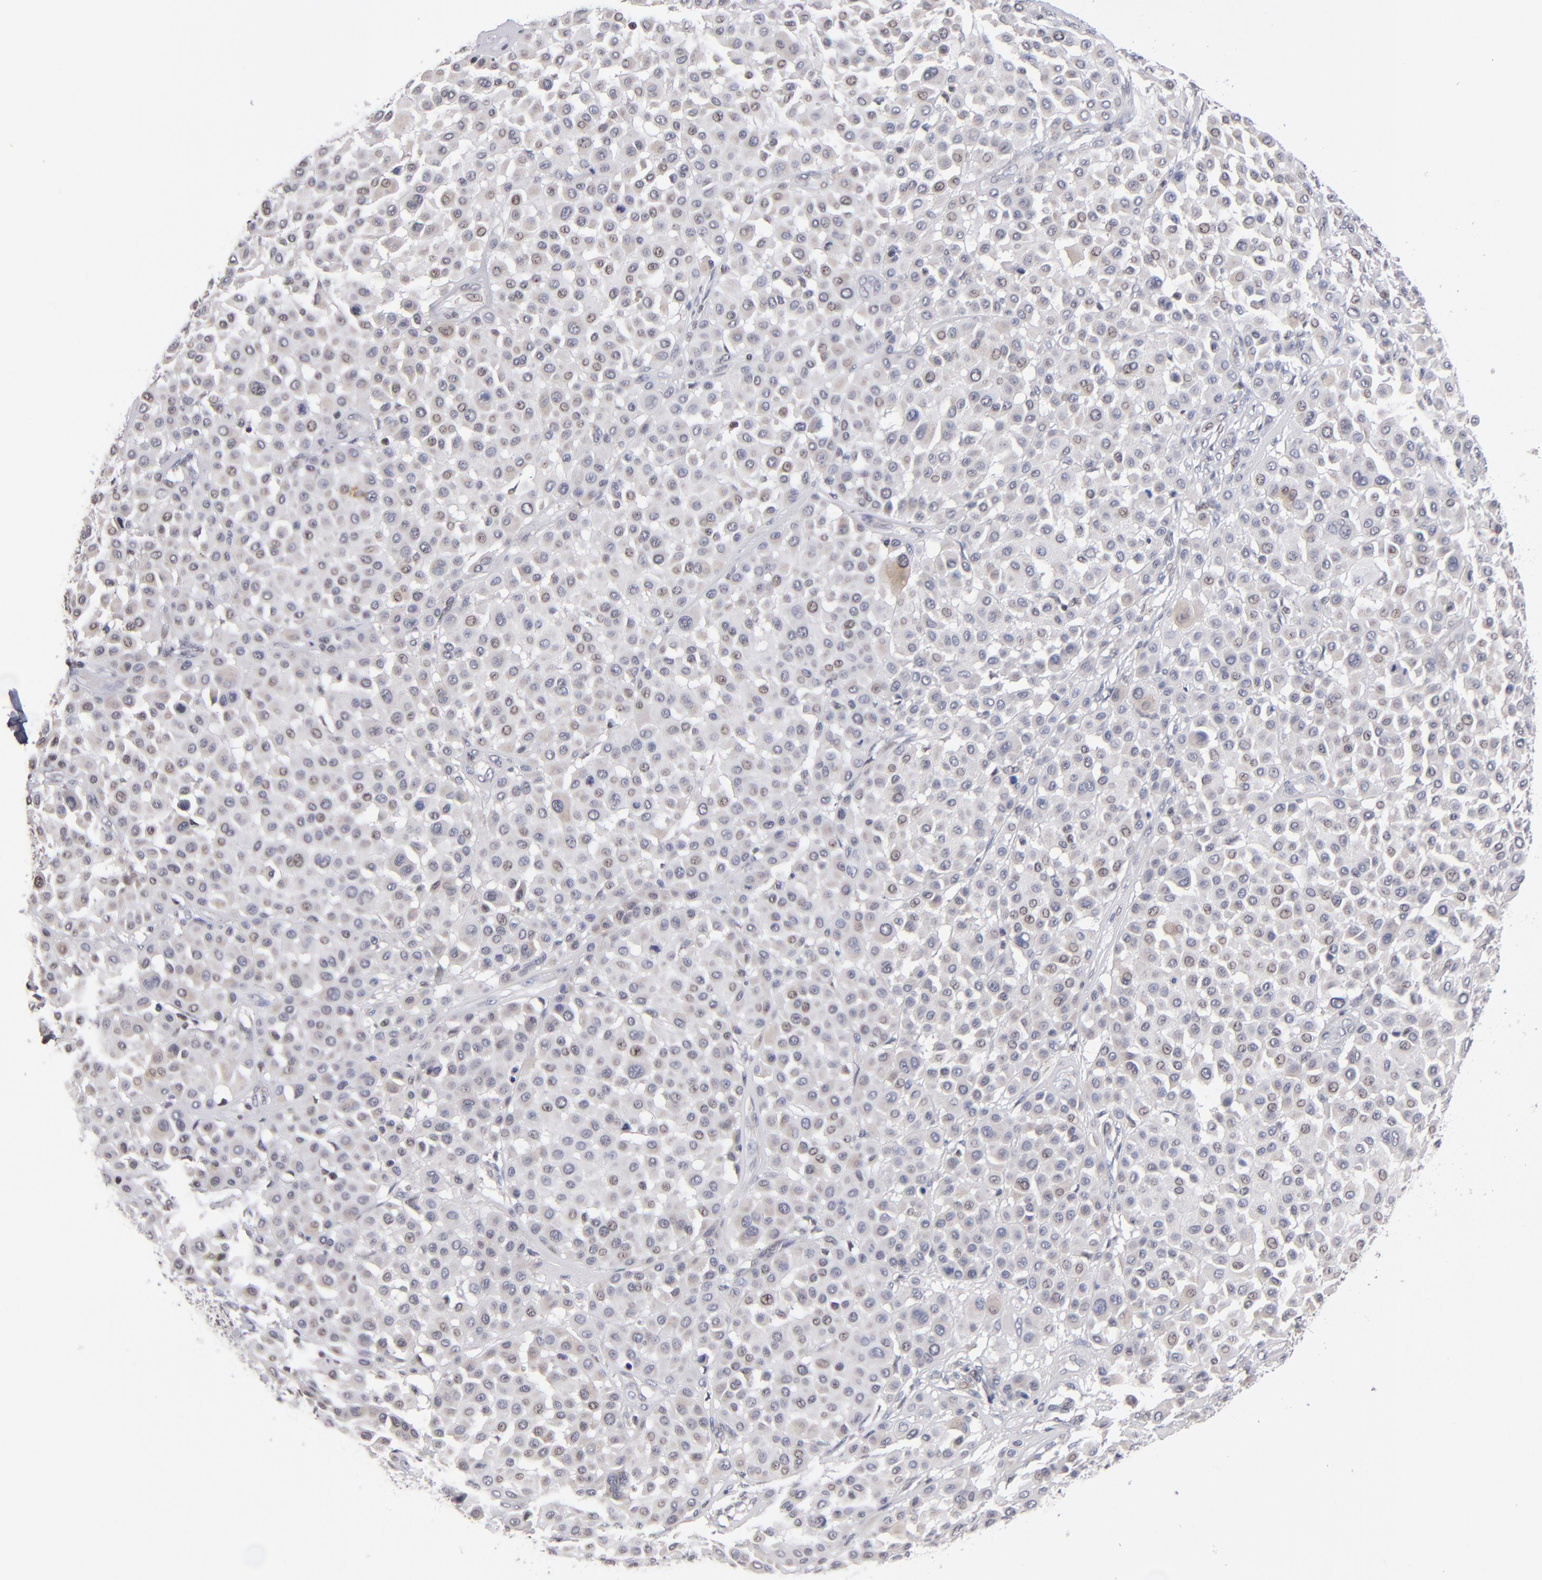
{"staining": {"intensity": "weak", "quantity": "25%-75%", "location": "nuclear"}, "tissue": "melanoma", "cell_type": "Tumor cells", "image_type": "cancer", "snomed": [{"axis": "morphology", "description": "Malignant melanoma, Metastatic site"}, {"axis": "topography", "description": "Soft tissue"}], "caption": "A low amount of weak nuclear expression is present in approximately 25%-75% of tumor cells in melanoma tissue. (DAB IHC, brown staining for protein, blue staining for nuclei).", "gene": "ODF2", "patient": {"sex": "male", "age": 41}}